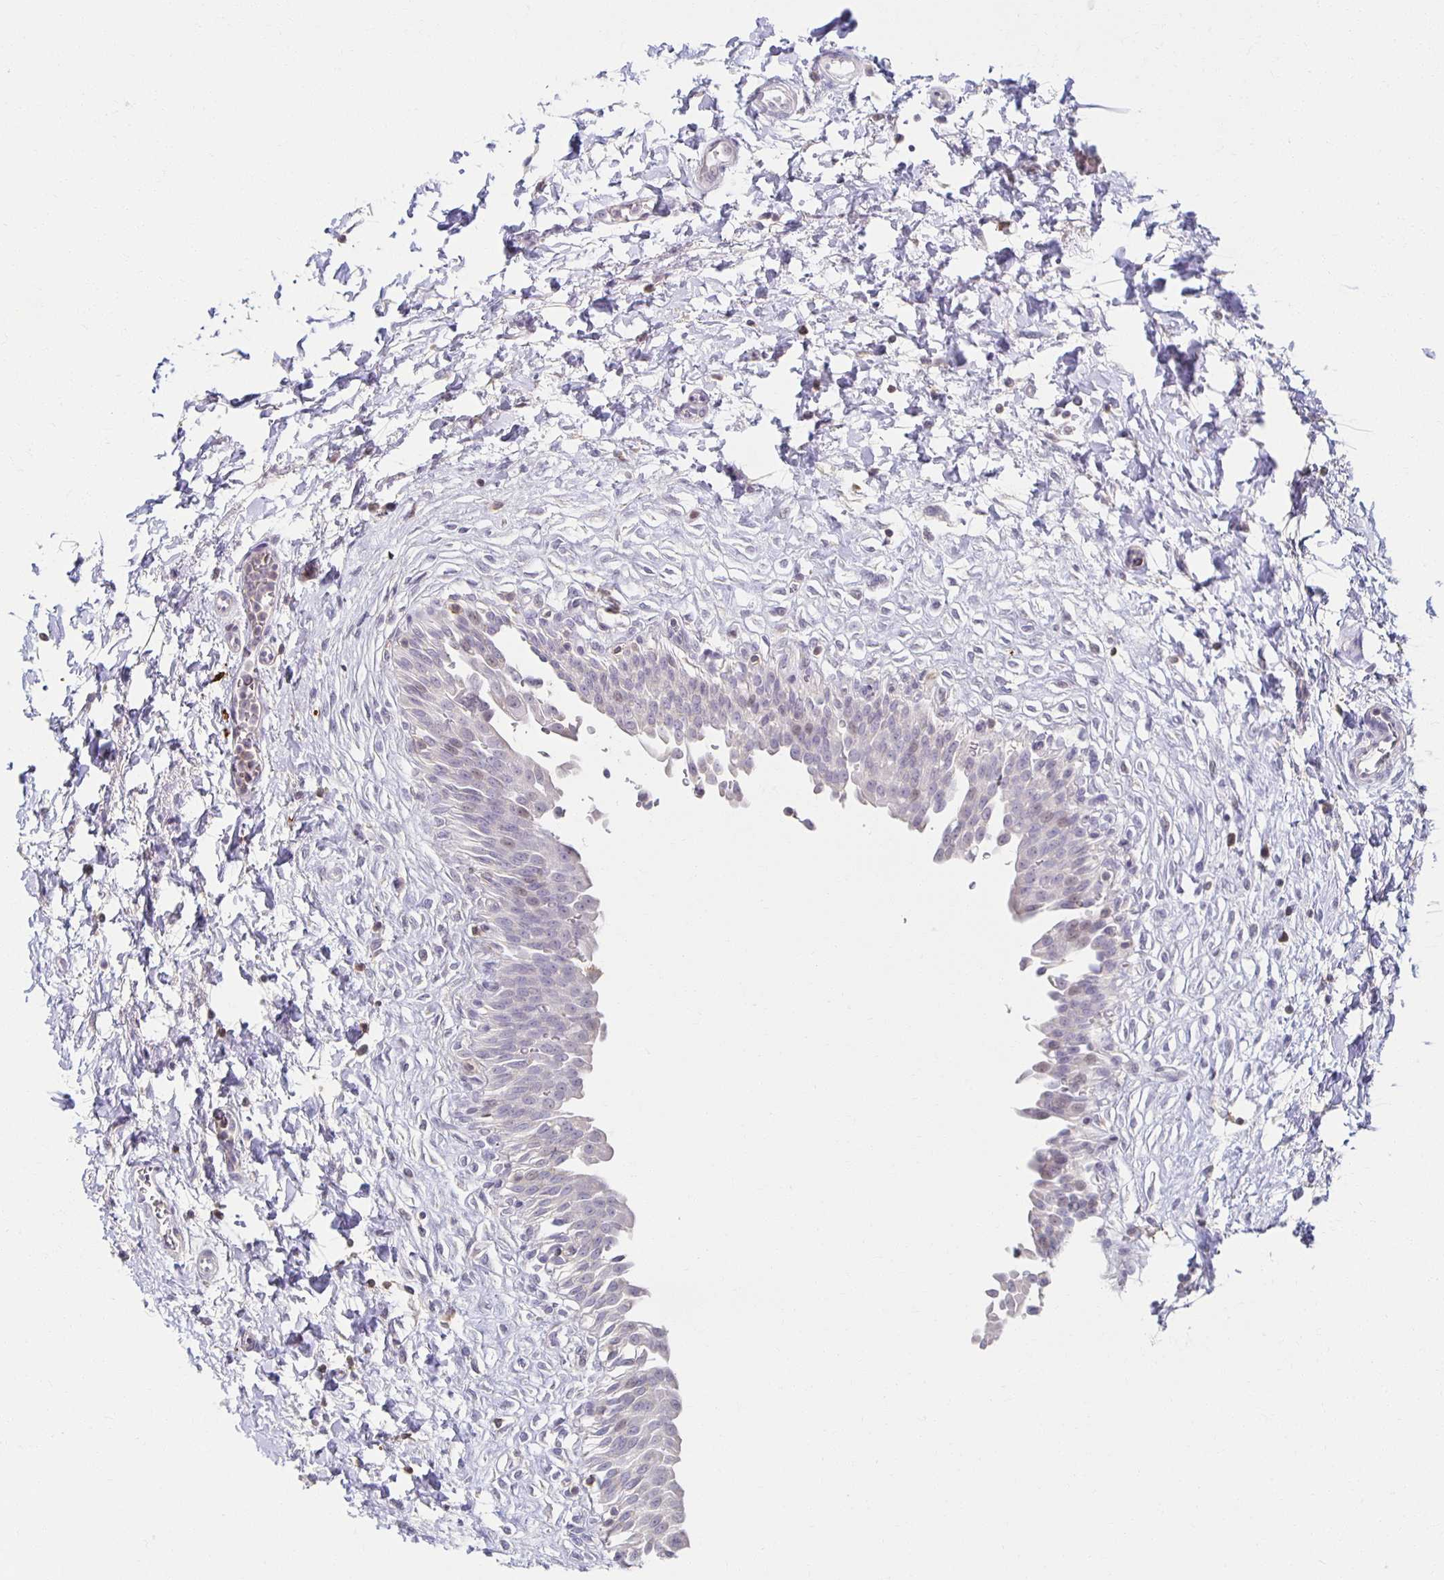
{"staining": {"intensity": "weak", "quantity": "<25%", "location": "nuclear"}, "tissue": "urinary bladder", "cell_type": "Urothelial cells", "image_type": "normal", "snomed": [{"axis": "morphology", "description": "Normal tissue, NOS"}, {"axis": "topography", "description": "Urinary bladder"}], "caption": "DAB (3,3'-diaminobenzidine) immunohistochemical staining of unremarkable urinary bladder exhibits no significant positivity in urothelial cells.", "gene": "ZNF692", "patient": {"sex": "male", "age": 37}}